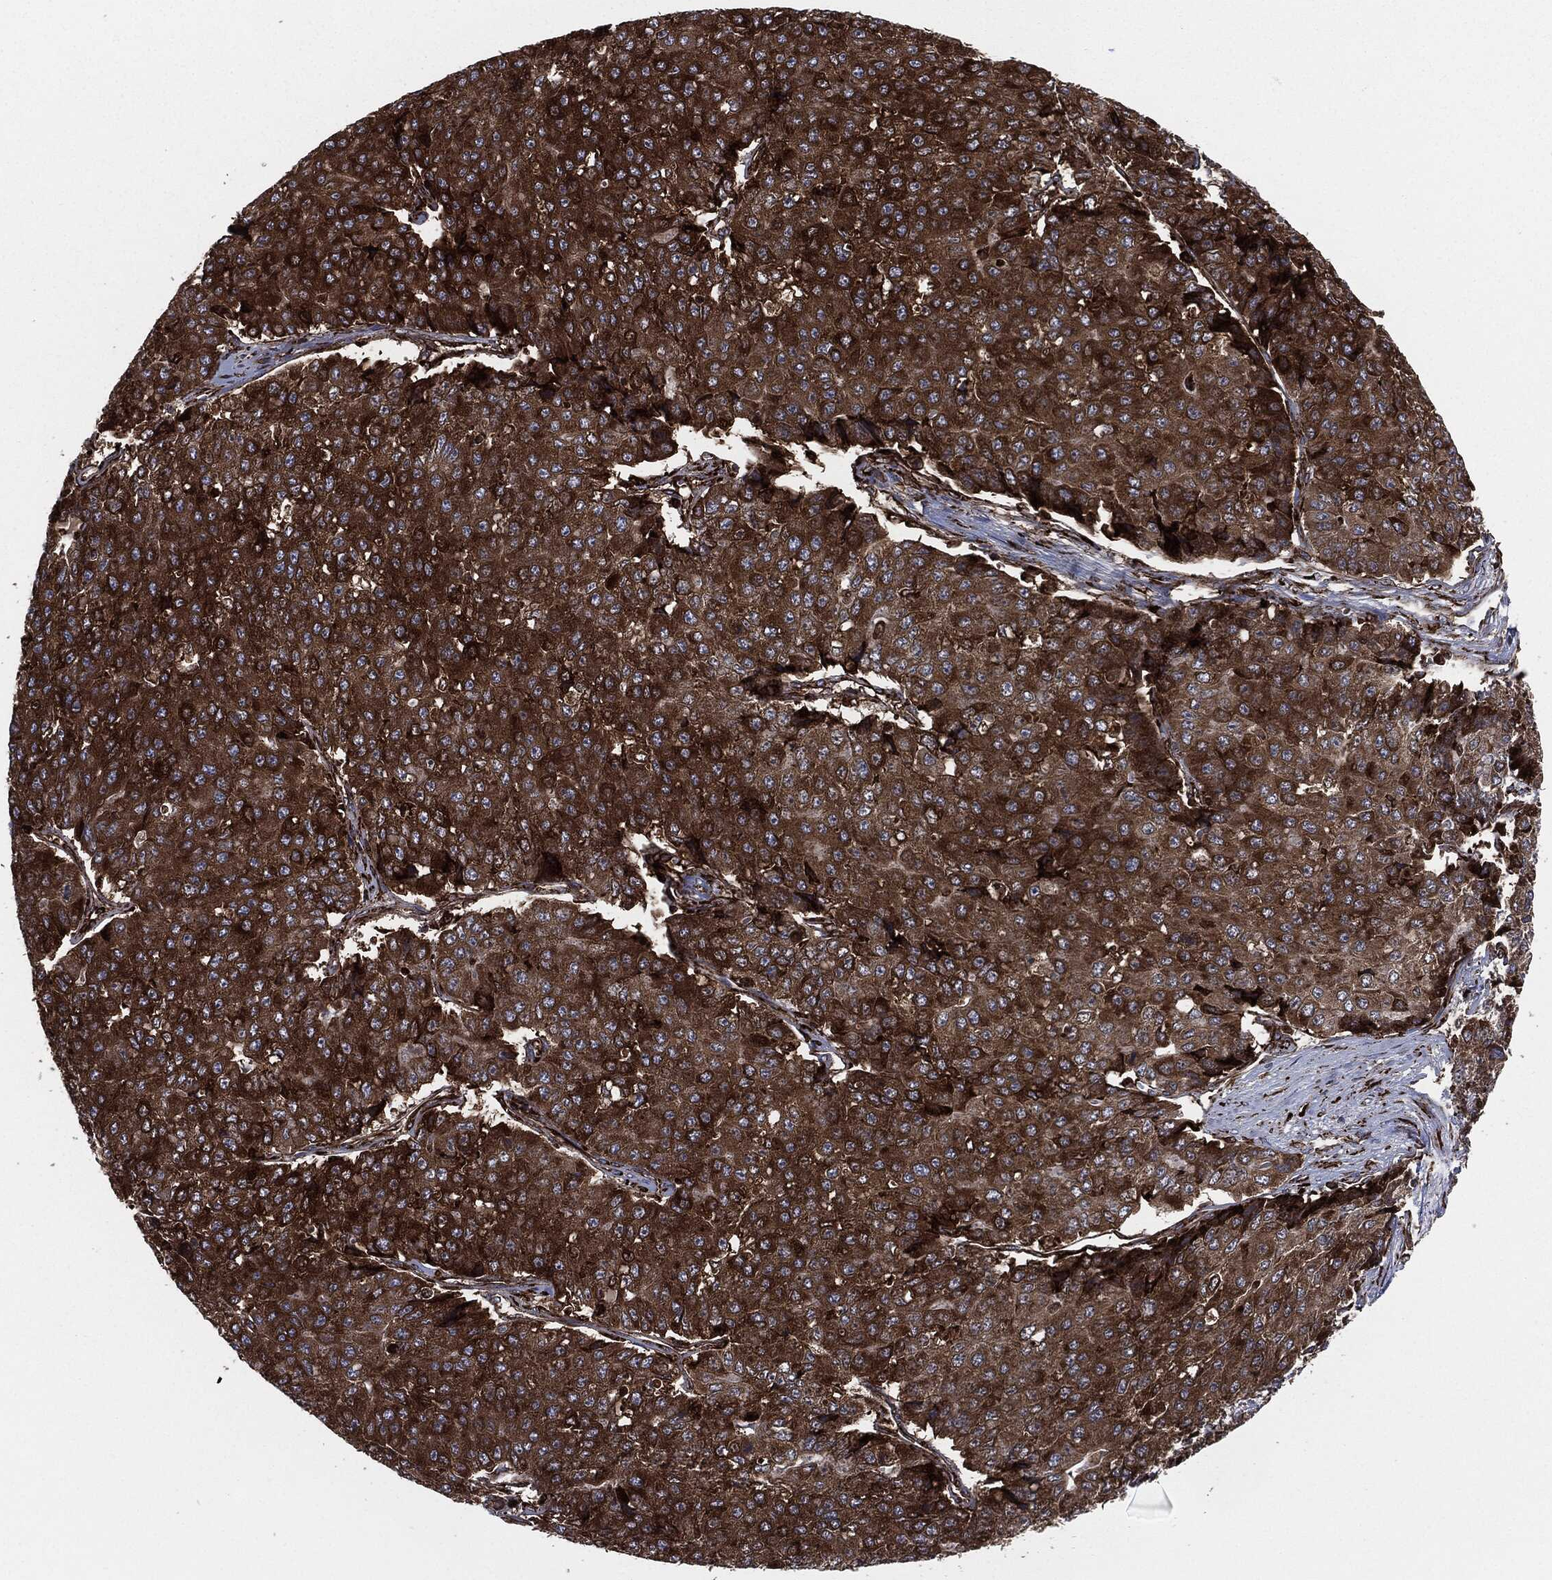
{"staining": {"intensity": "strong", "quantity": ">75%", "location": "cytoplasmic/membranous"}, "tissue": "pancreatic cancer", "cell_type": "Tumor cells", "image_type": "cancer", "snomed": [{"axis": "morphology", "description": "Normal tissue, NOS"}, {"axis": "morphology", "description": "Adenocarcinoma, NOS"}, {"axis": "topography", "description": "Pancreas"}, {"axis": "topography", "description": "Duodenum"}], "caption": "A brown stain labels strong cytoplasmic/membranous positivity of a protein in adenocarcinoma (pancreatic) tumor cells. (Stains: DAB in brown, nuclei in blue, Microscopy: brightfield microscopy at high magnification).", "gene": "CALR", "patient": {"sex": "male", "age": 50}}